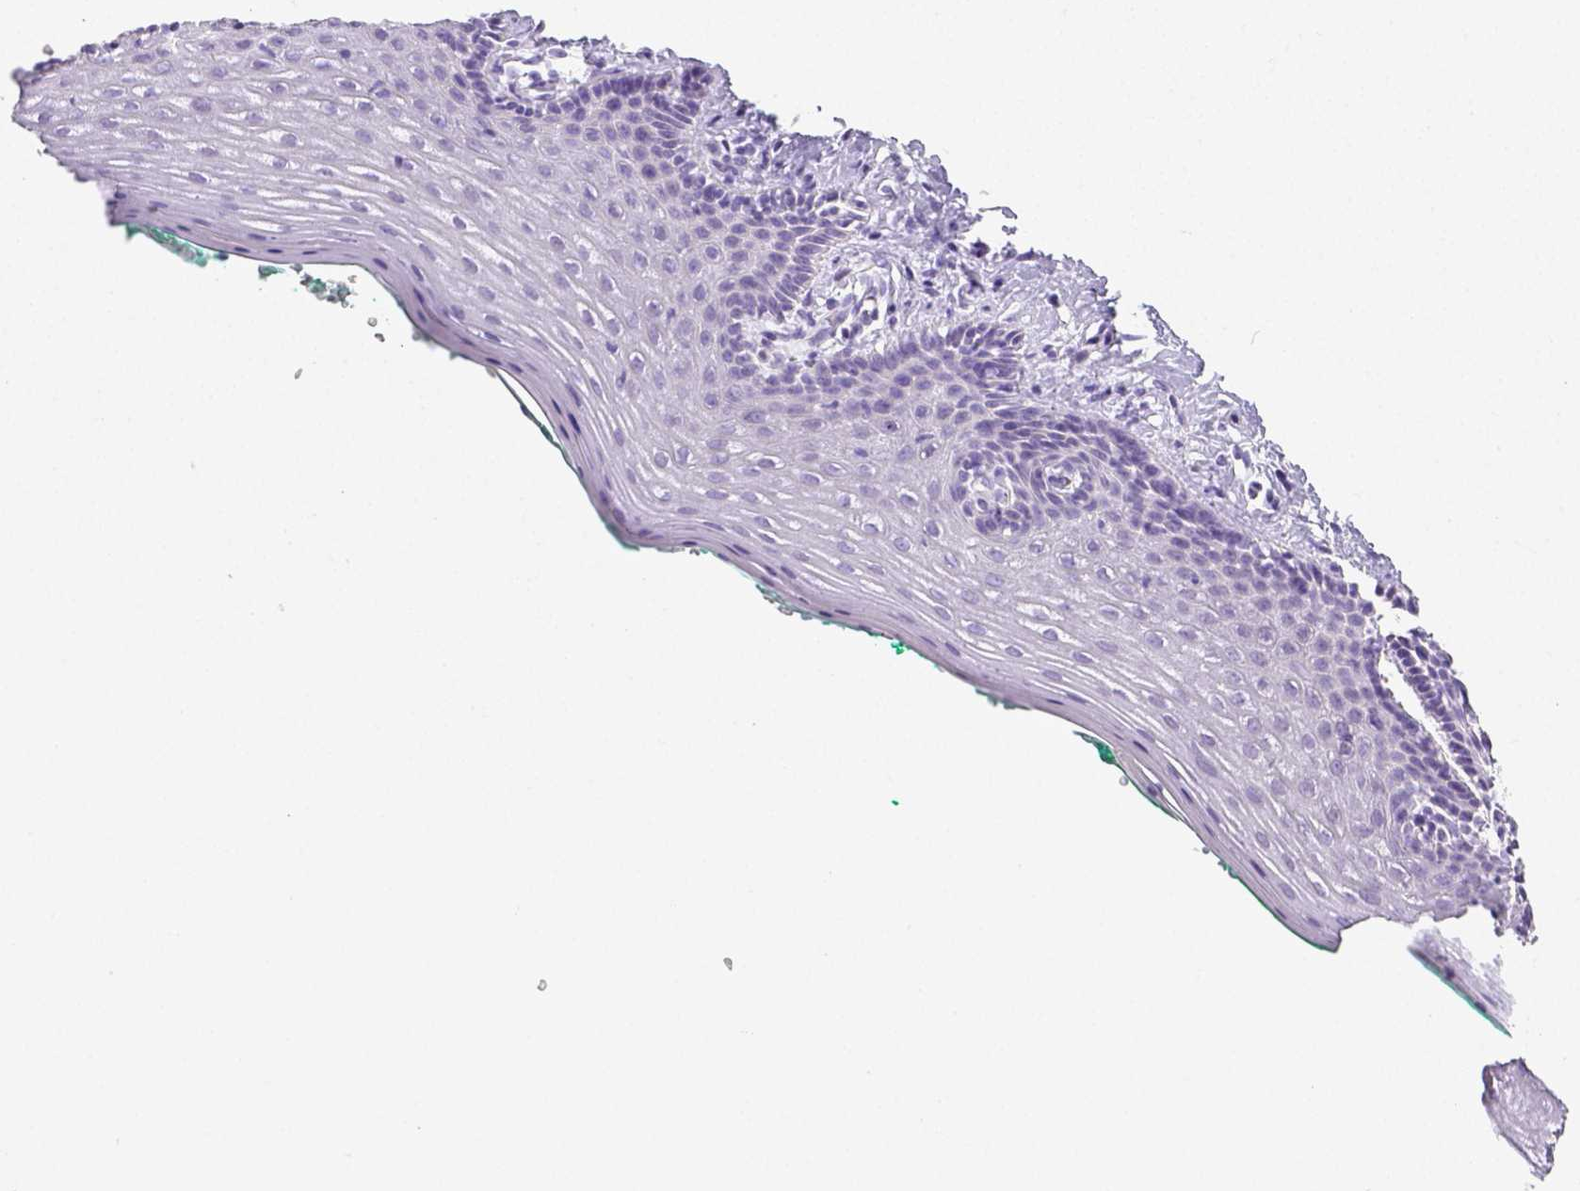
{"staining": {"intensity": "negative", "quantity": "none", "location": "none"}, "tissue": "vagina", "cell_type": "Squamous epithelial cells", "image_type": "normal", "snomed": [{"axis": "morphology", "description": "Normal tissue, NOS"}, {"axis": "topography", "description": "Vagina"}], "caption": "A high-resolution image shows immunohistochemistry staining of benign vagina, which exhibits no significant staining in squamous epithelial cells. Brightfield microscopy of immunohistochemistry stained with DAB (3,3'-diaminobenzidine) (brown) and hematoxylin (blue), captured at high magnification.", "gene": "ARHGAP36", "patient": {"sex": "female", "age": 42}}